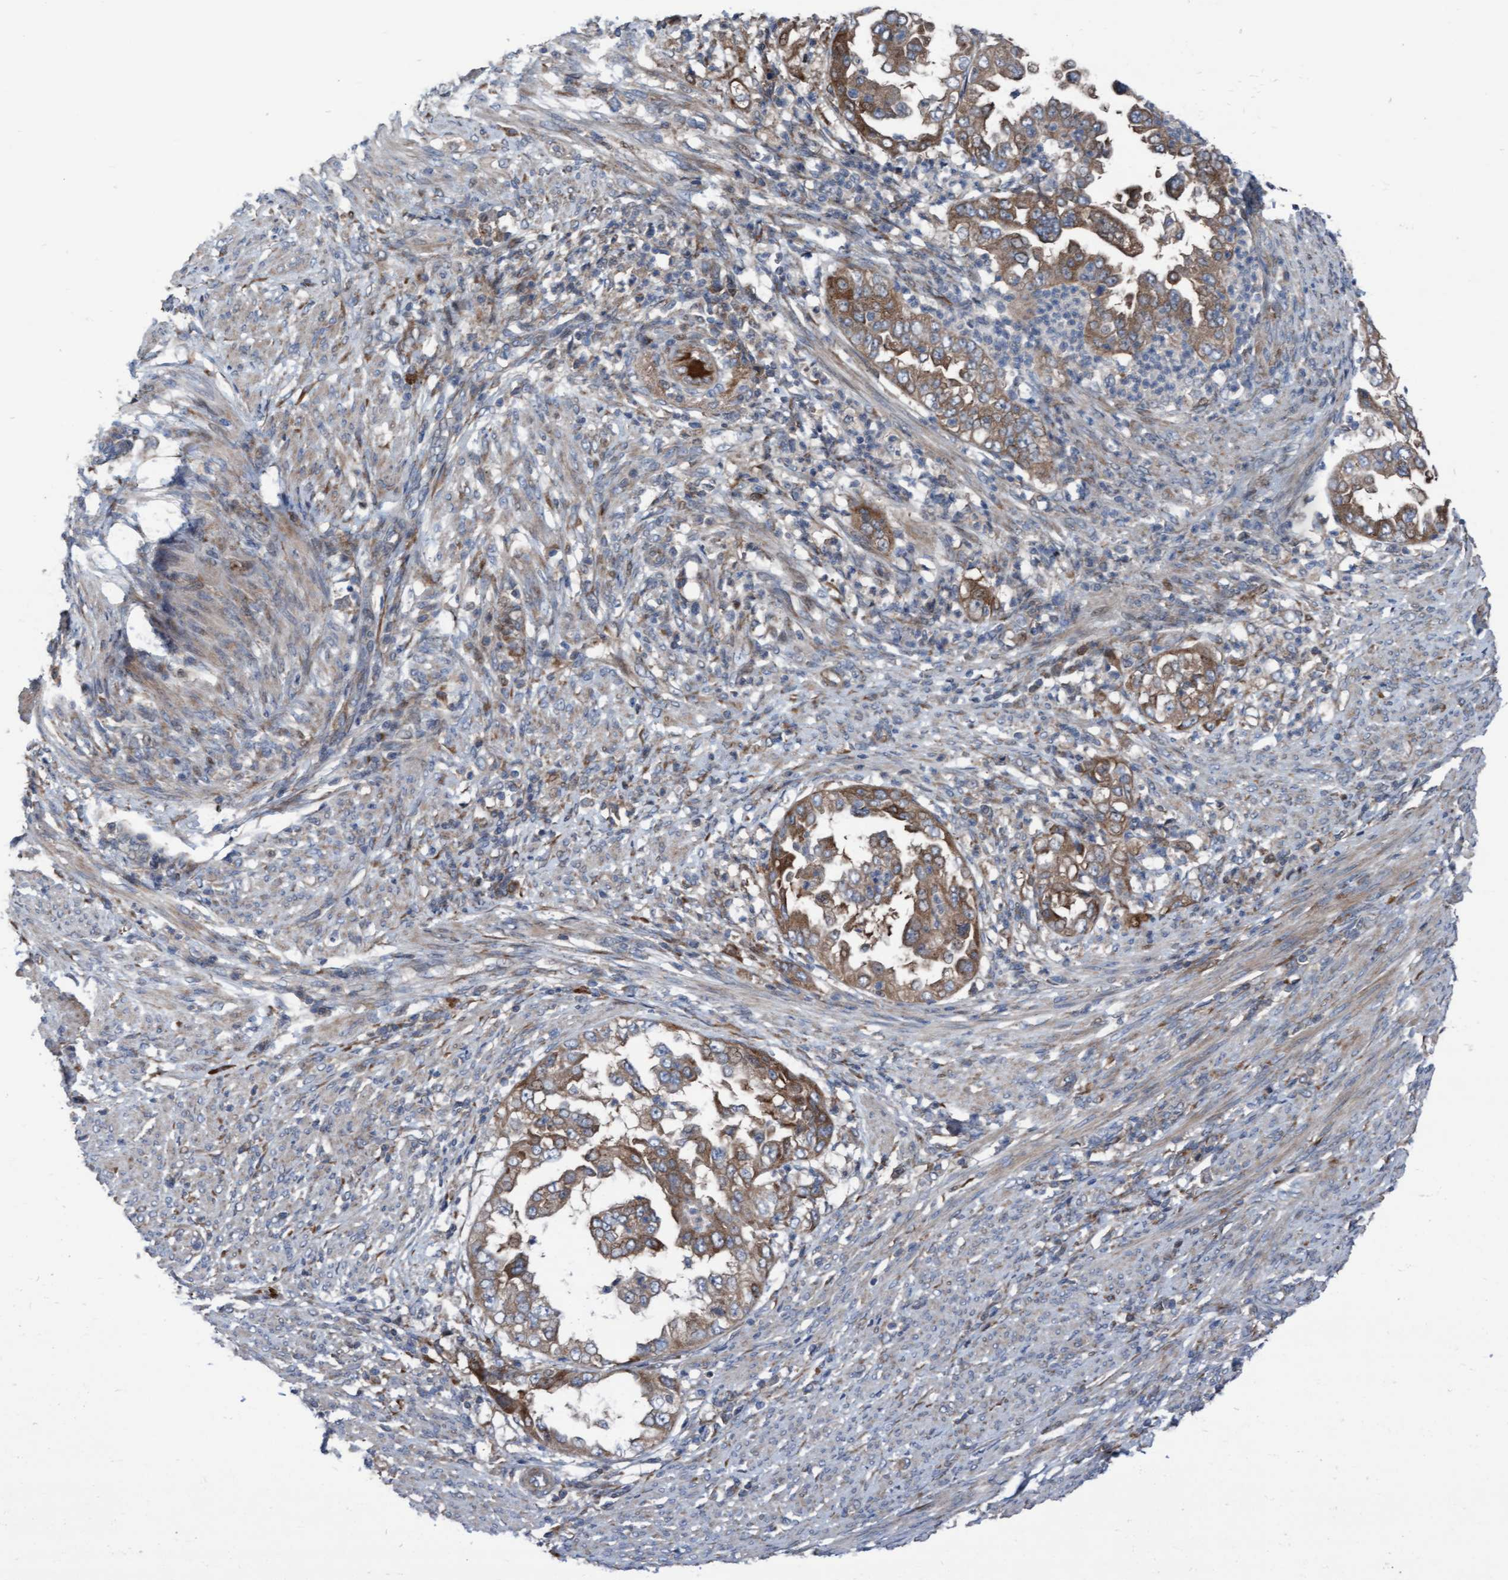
{"staining": {"intensity": "moderate", "quantity": ">75%", "location": "cytoplasmic/membranous"}, "tissue": "endometrial cancer", "cell_type": "Tumor cells", "image_type": "cancer", "snomed": [{"axis": "morphology", "description": "Adenocarcinoma, NOS"}, {"axis": "topography", "description": "Endometrium"}], "caption": "A medium amount of moderate cytoplasmic/membranous staining is identified in approximately >75% of tumor cells in endometrial adenocarcinoma tissue.", "gene": "KLHL26", "patient": {"sex": "female", "age": 85}}